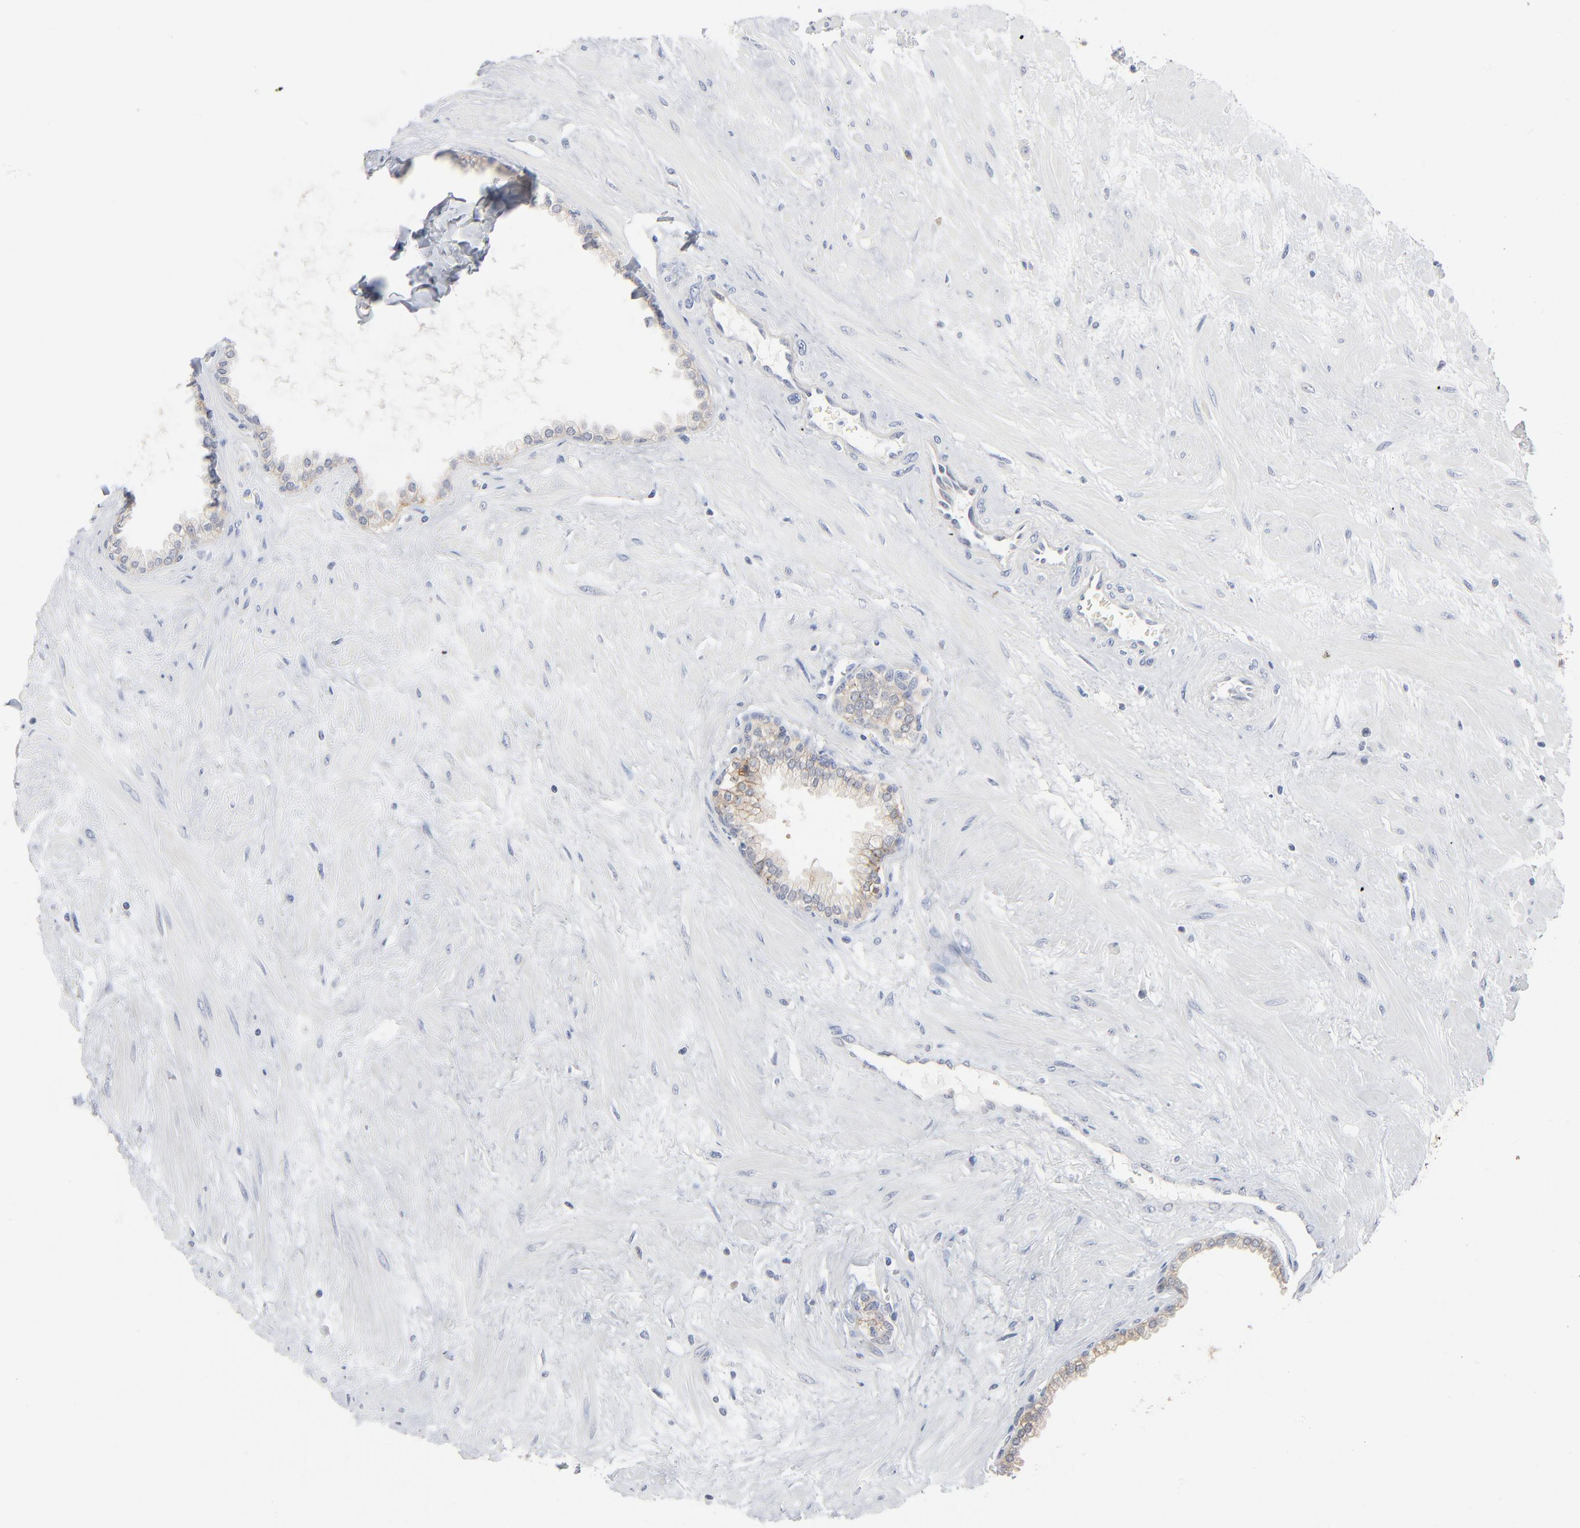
{"staining": {"intensity": "weak", "quantity": "25%-75%", "location": "cytoplasmic/membranous"}, "tissue": "prostate", "cell_type": "Glandular cells", "image_type": "normal", "snomed": [{"axis": "morphology", "description": "Normal tissue, NOS"}, {"axis": "topography", "description": "Prostate"}], "caption": "This photomicrograph exhibits immunohistochemistry (IHC) staining of benign human prostate, with low weak cytoplasmic/membranous expression in about 25%-75% of glandular cells.", "gene": "EPCAM", "patient": {"sex": "male", "age": 64}}